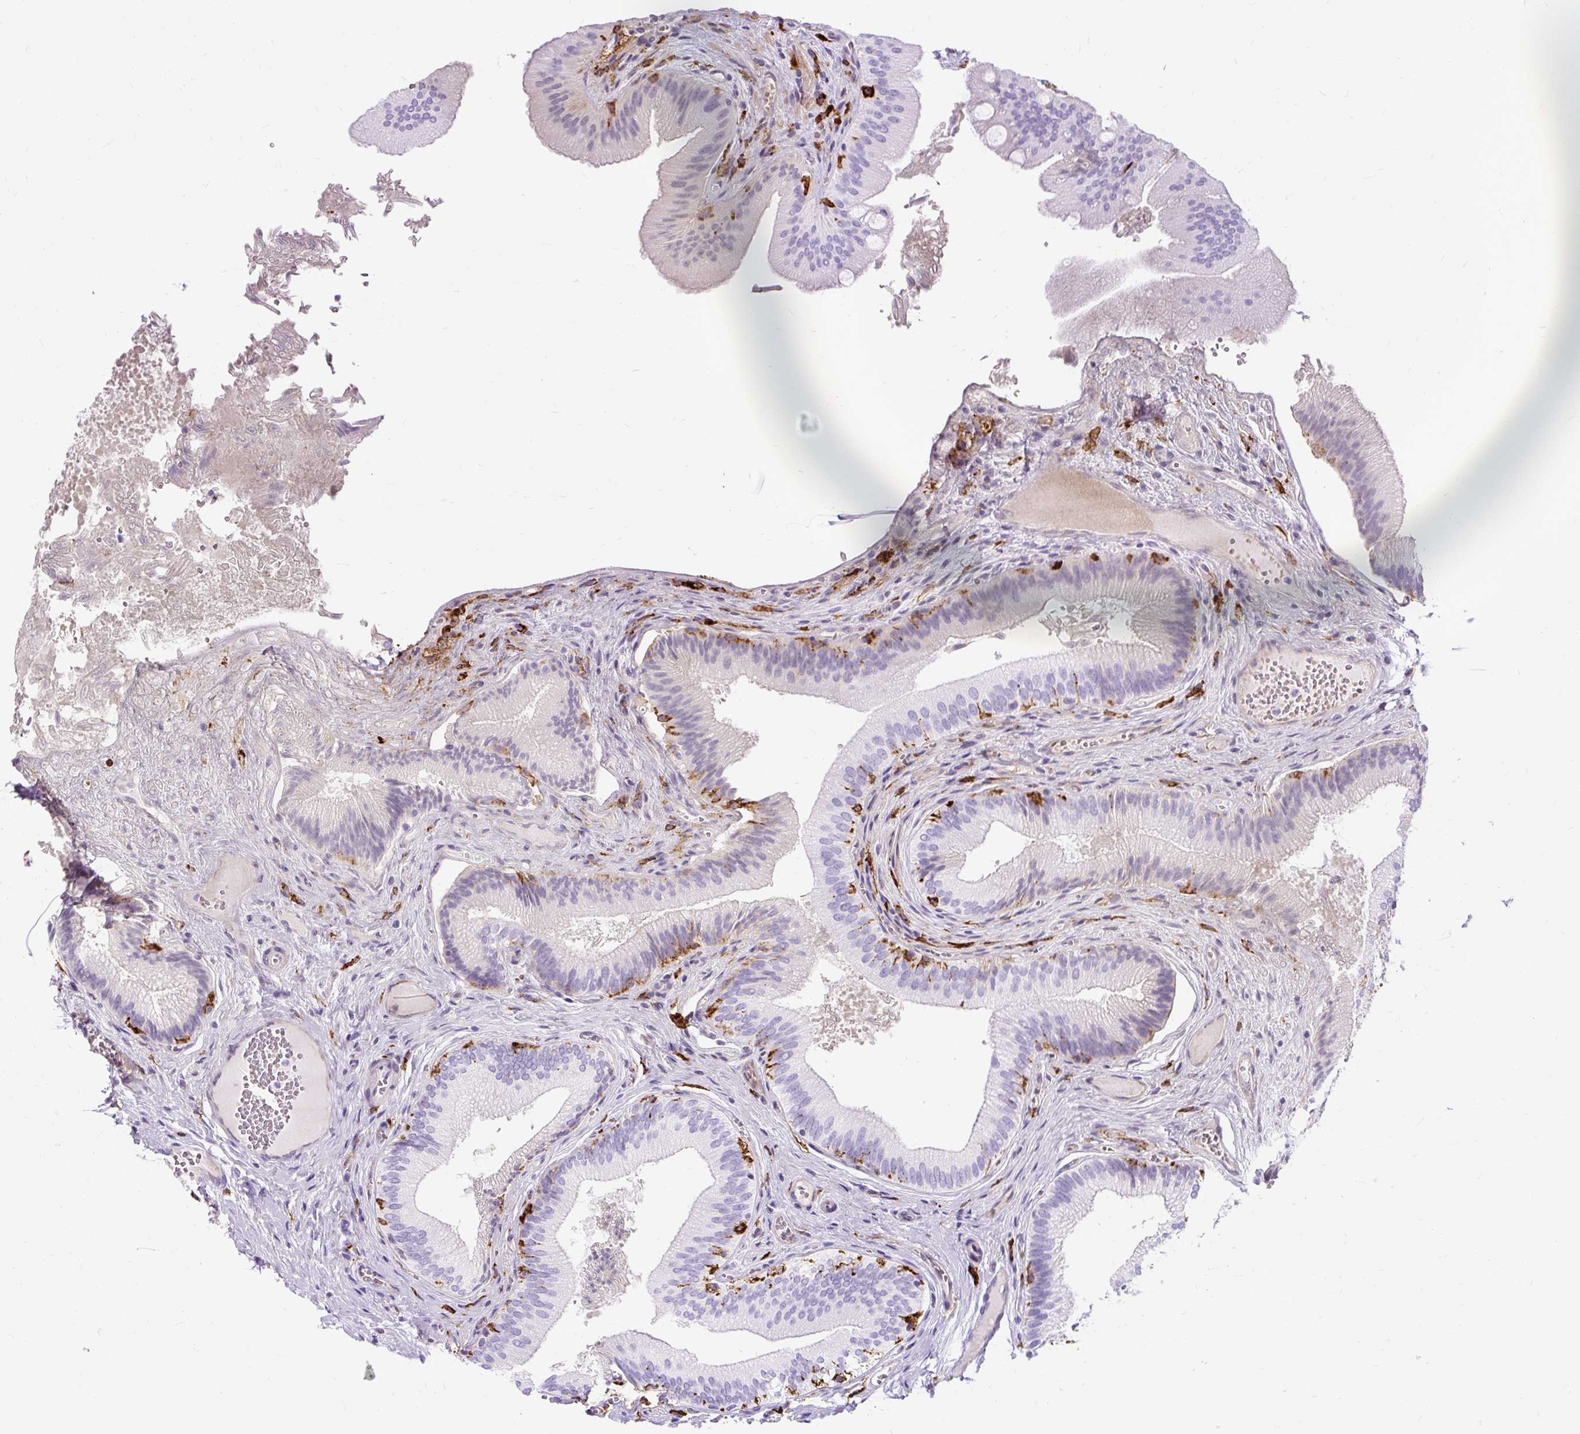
{"staining": {"intensity": "strong", "quantity": "<25%", "location": "cytoplasmic/membranous"}, "tissue": "gallbladder", "cell_type": "Glandular cells", "image_type": "normal", "snomed": [{"axis": "morphology", "description": "Normal tissue, NOS"}, {"axis": "topography", "description": "Gallbladder"}], "caption": "Immunohistochemistry (IHC) histopathology image of normal human gallbladder stained for a protein (brown), which exhibits medium levels of strong cytoplasmic/membranous expression in about <25% of glandular cells.", "gene": "HLA", "patient": {"sex": "male", "age": 17}}